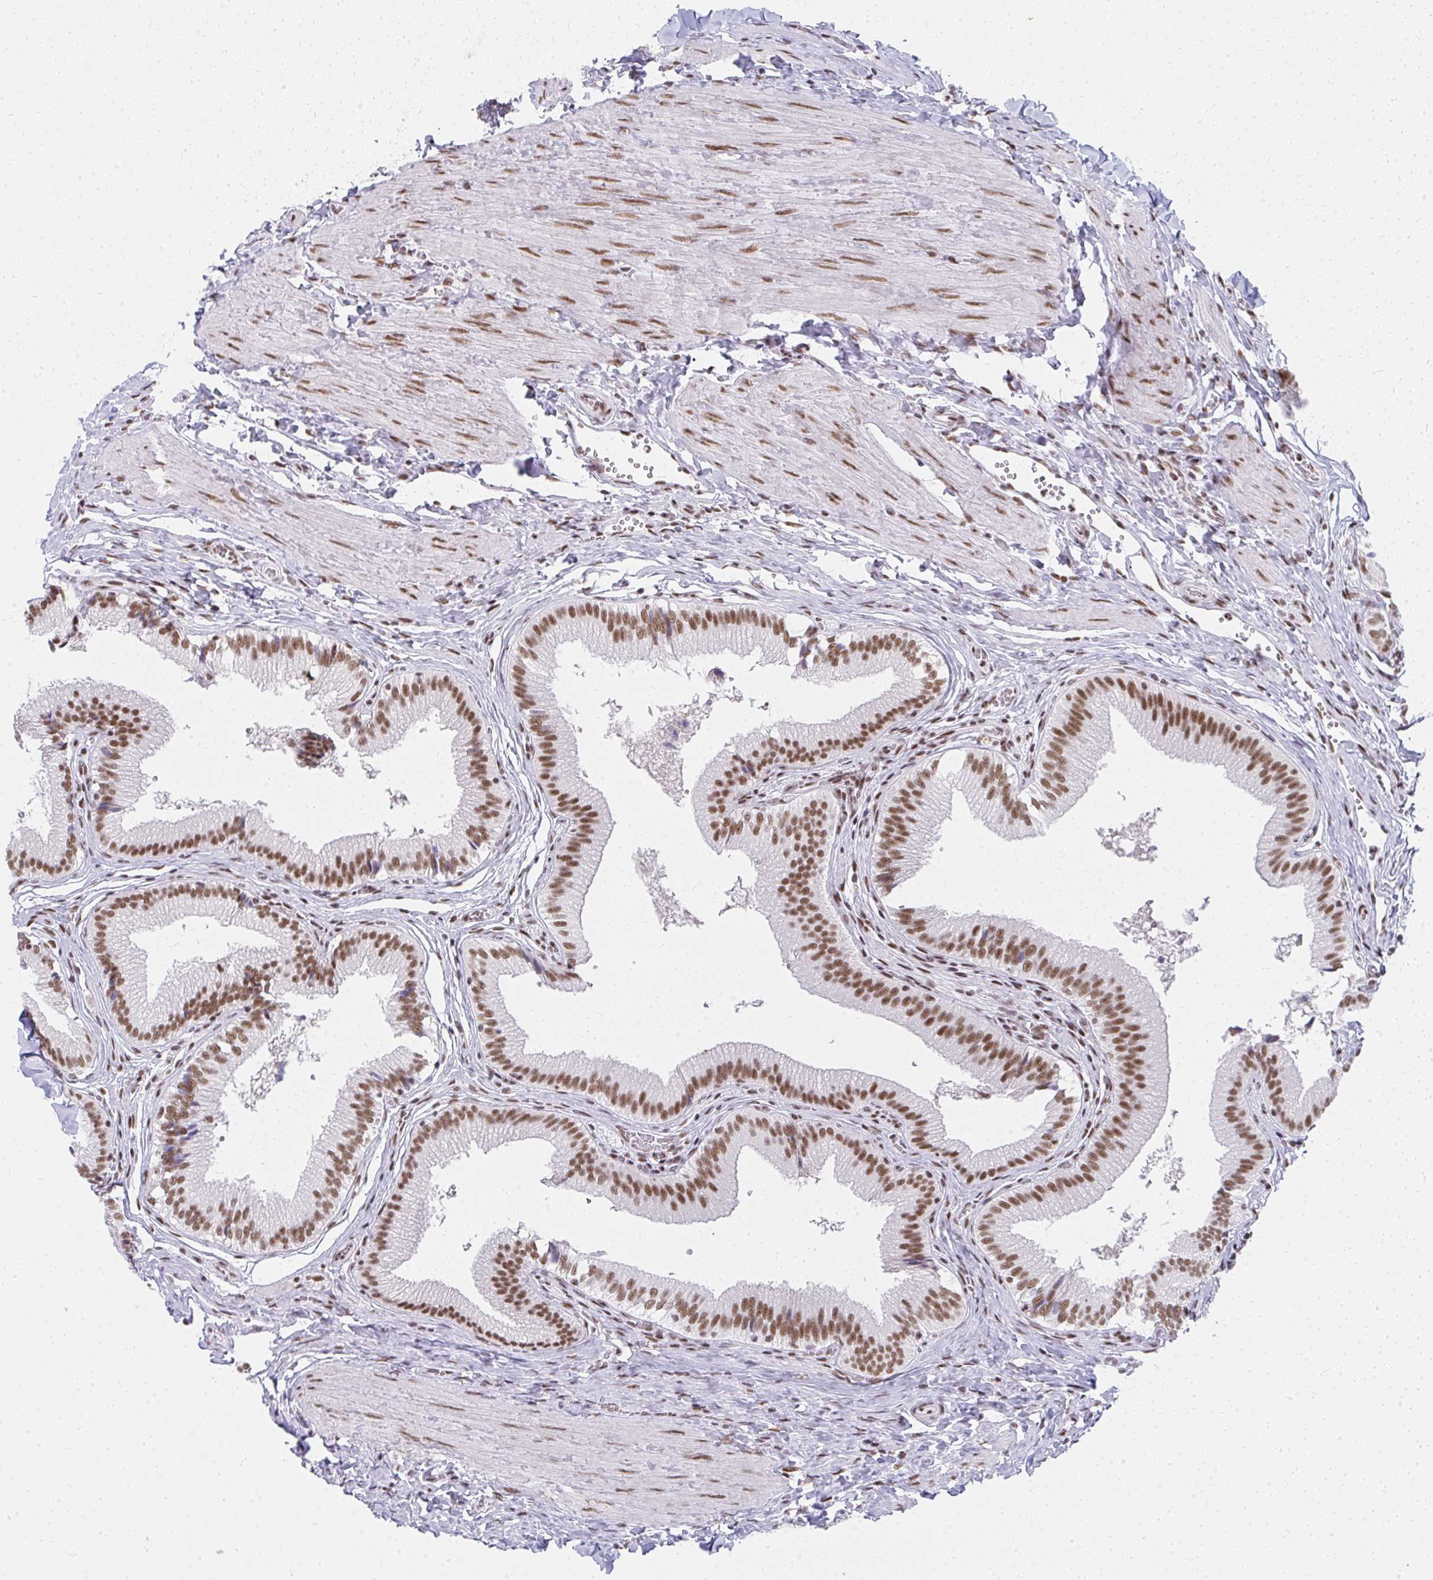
{"staining": {"intensity": "strong", "quantity": ">75%", "location": "nuclear"}, "tissue": "gallbladder", "cell_type": "Glandular cells", "image_type": "normal", "snomed": [{"axis": "morphology", "description": "Normal tissue, NOS"}, {"axis": "topography", "description": "Gallbladder"}, {"axis": "topography", "description": "Peripheral nerve tissue"}], "caption": "The immunohistochemical stain highlights strong nuclear positivity in glandular cells of unremarkable gallbladder.", "gene": "CREBBP", "patient": {"sex": "male", "age": 17}}